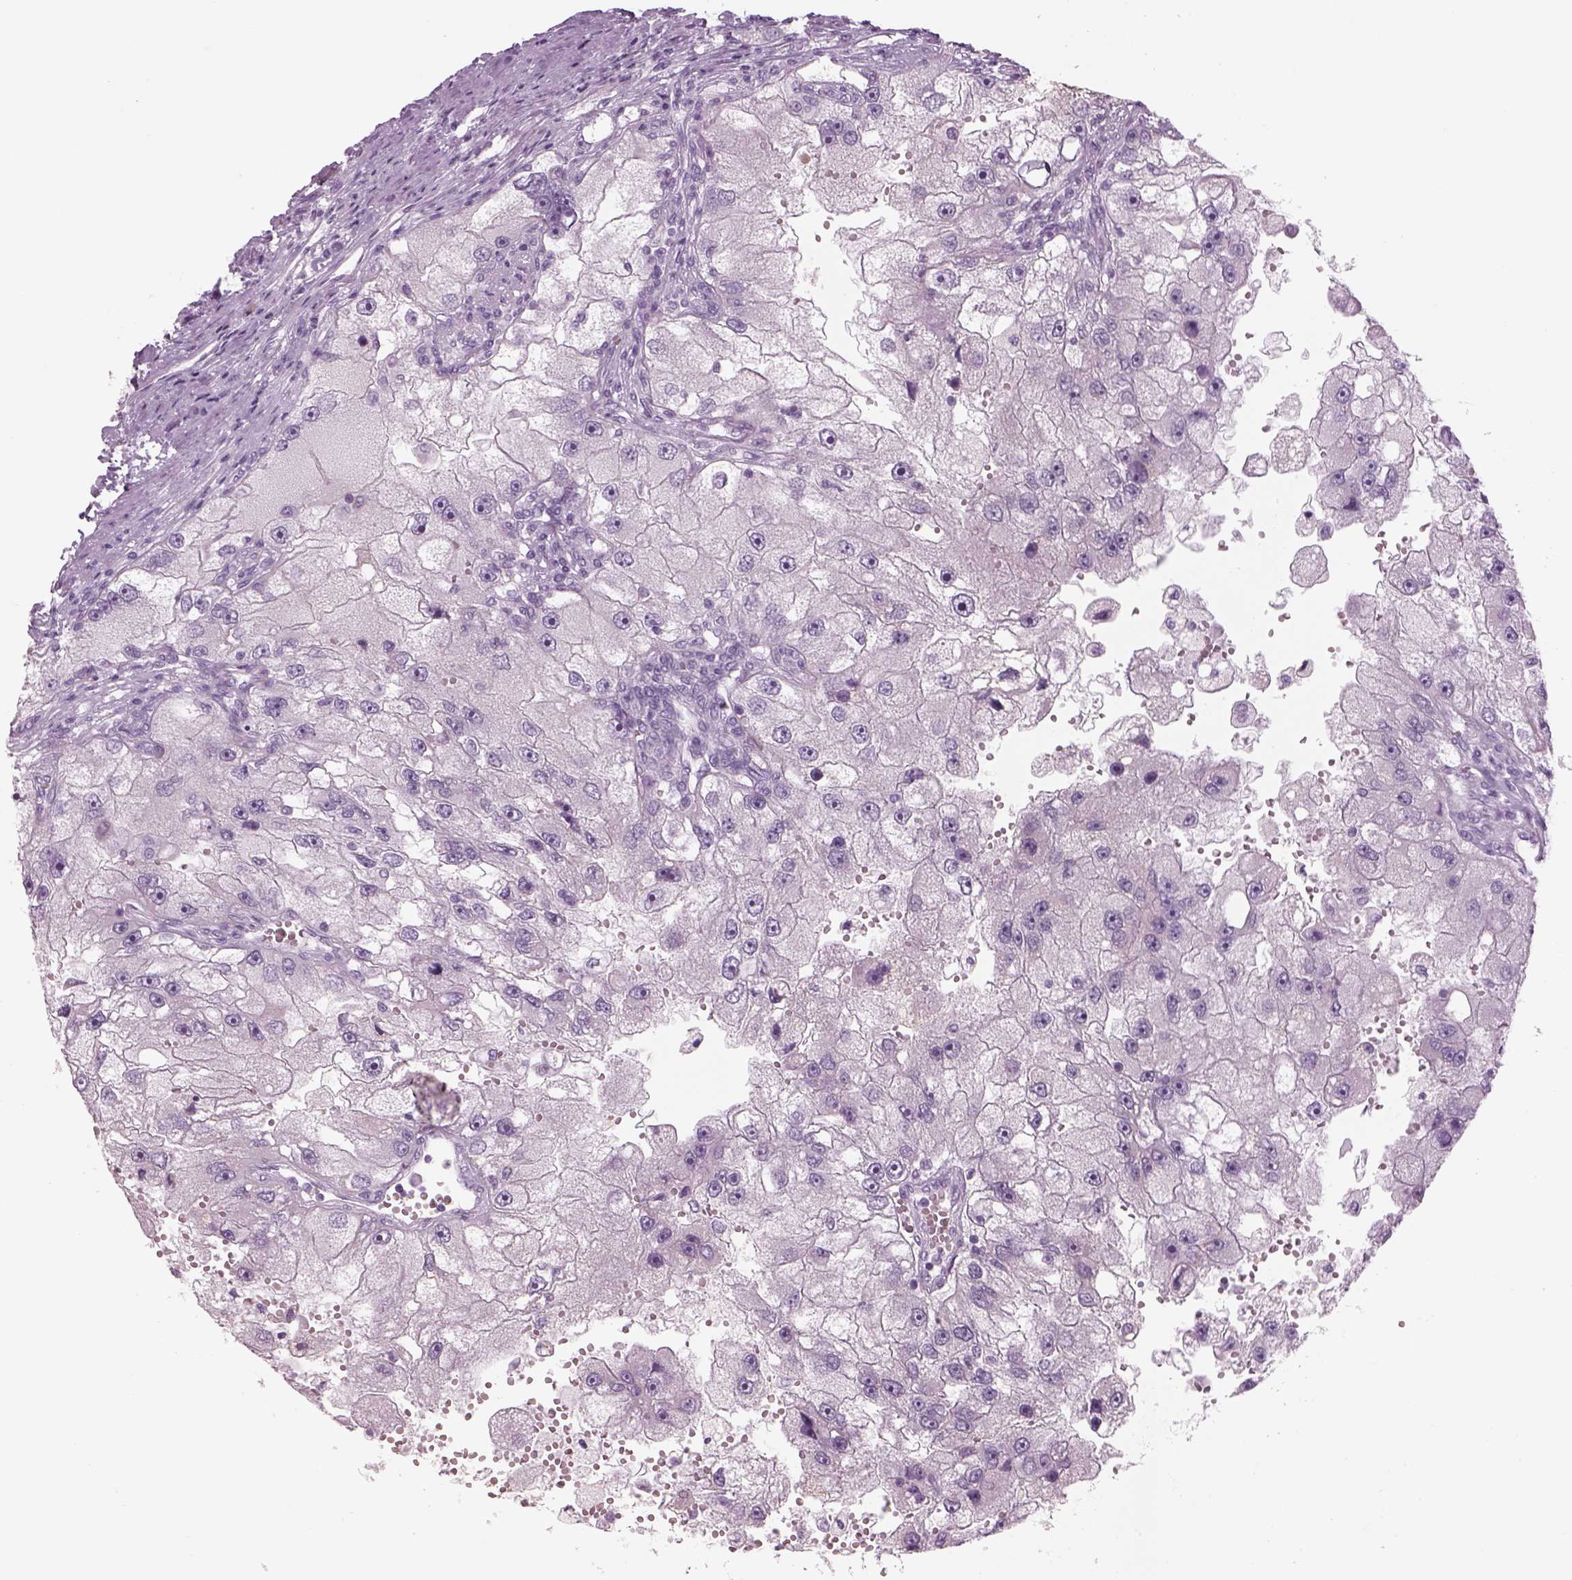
{"staining": {"intensity": "negative", "quantity": "none", "location": "none"}, "tissue": "renal cancer", "cell_type": "Tumor cells", "image_type": "cancer", "snomed": [{"axis": "morphology", "description": "Adenocarcinoma, NOS"}, {"axis": "topography", "description": "Kidney"}], "caption": "Histopathology image shows no significant protein expression in tumor cells of renal cancer (adenocarcinoma).", "gene": "GAS2L2", "patient": {"sex": "male", "age": 63}}